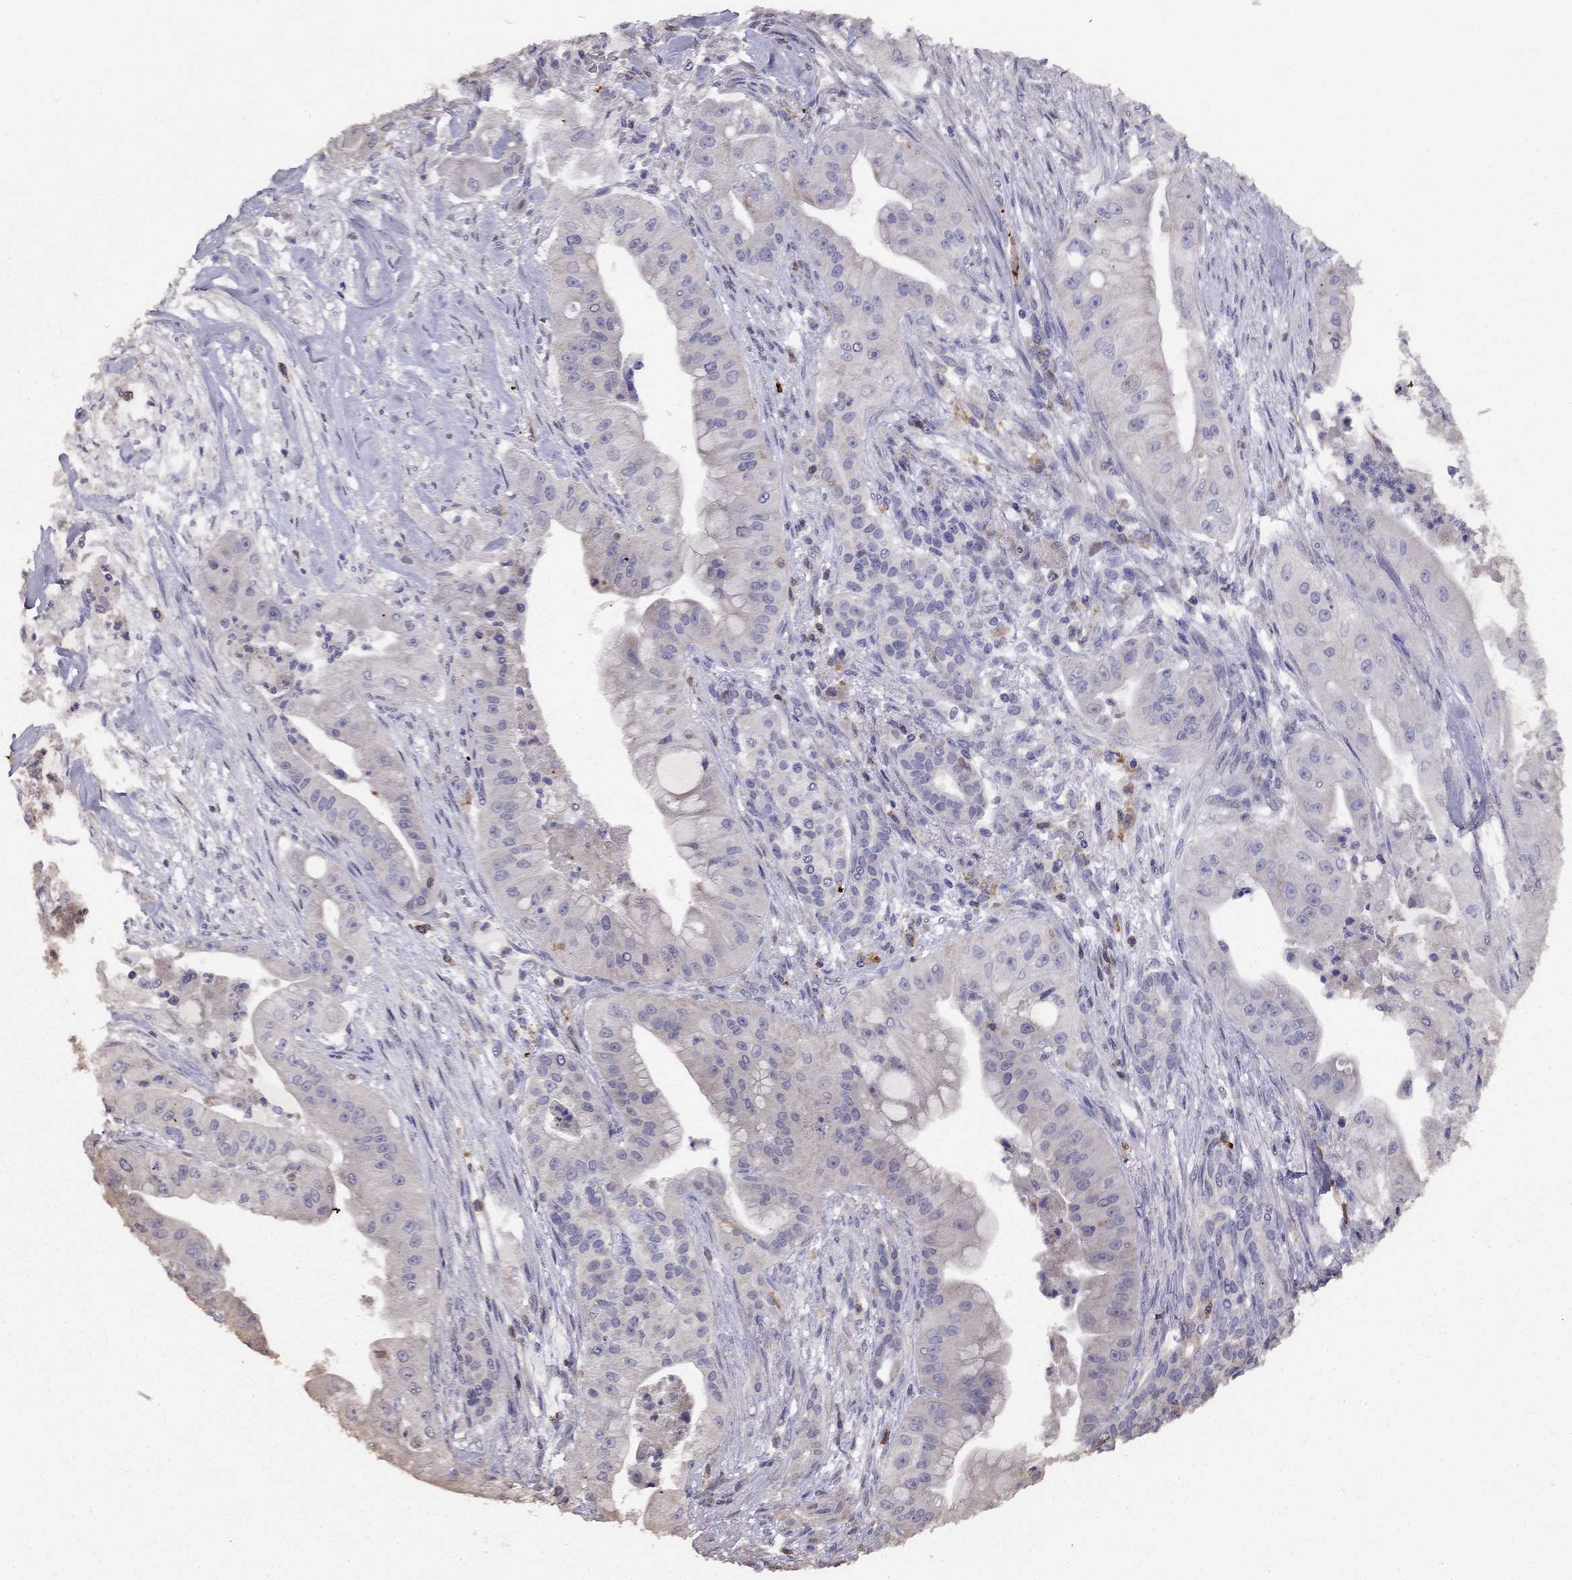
{"staining": {"intensity": "negative", "quantity": "none", "location": "none"}, "tissue": "pancreatic cancer", "cell_type": "Tumor cells", "image_type": "cancer", "snomed": [{"axis": "morphology", "description": "Normal tissue, NOS"}, {"axis": "morphology", "description": "Inflammation, NOS"}, {"axis": "morphology", "description": "Adenocarcinoma, NOS"}, {"axis": "topography", "description": "Pancreas"}], "caption": "Histopathology image shows no protein positivity in tumor cells of adenocarcinoma (pancreatic) tissue.", "gene": "CITED1", "patient": {"sex": "male", "age": 57}}